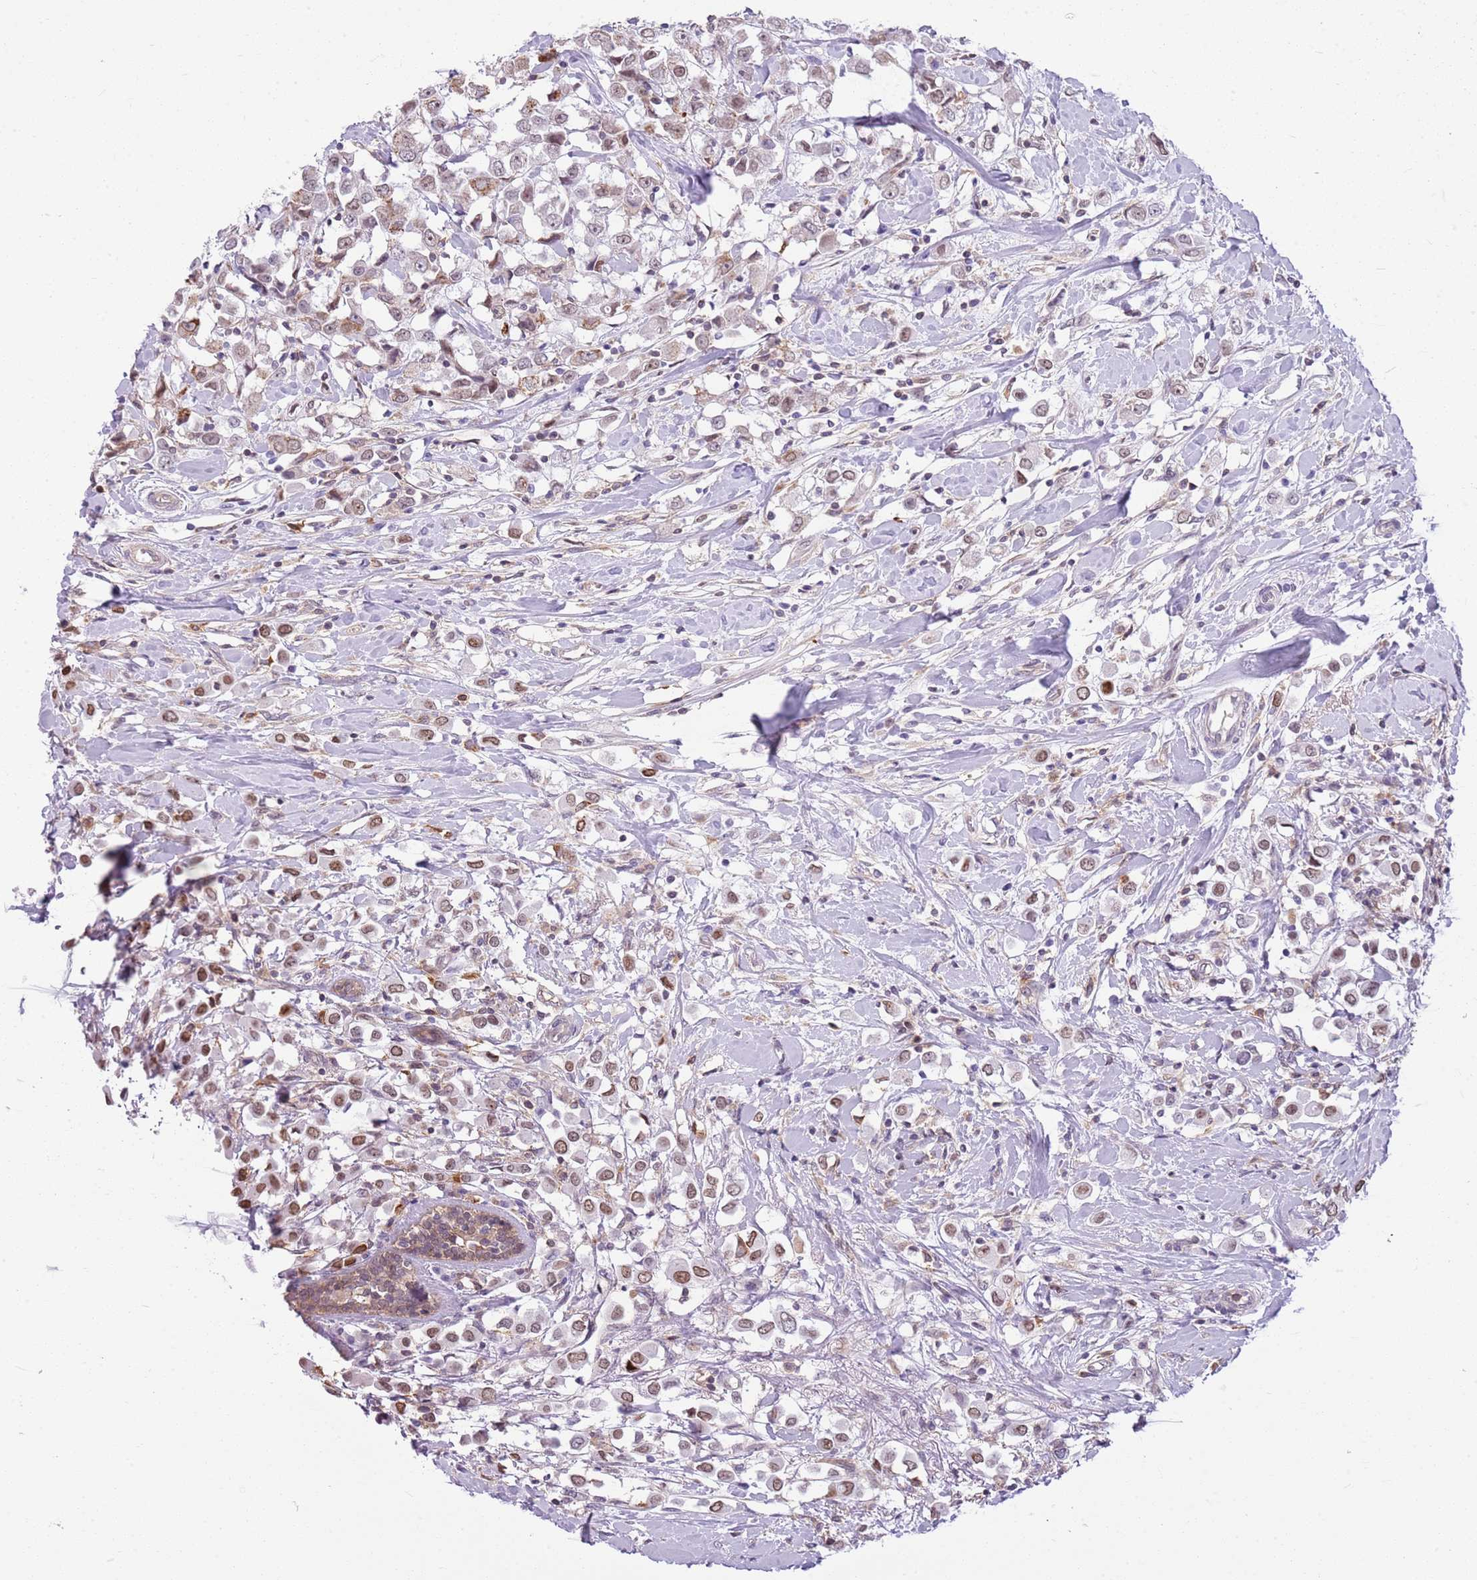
{"staining": {"intensity": "moderate", "quantity": "25%-75%", "location": "nuclear"}, "tissue": "breast cancer", "cell_type": "Tumor cells", "image_type": "cancer", "snomed": [{"axis": "morphology", "description": "Duct carcinoma"}, {"axis": "topography", "description": "Breast"}], "caption": "The image exhibits staining of breast cancer (invasive ductal carcinoma), revealing moderate nuclear protein expression (brown color) within tumor cells.", "gene": "DHX32", "patient": {"sex": "female", "age": 61}}